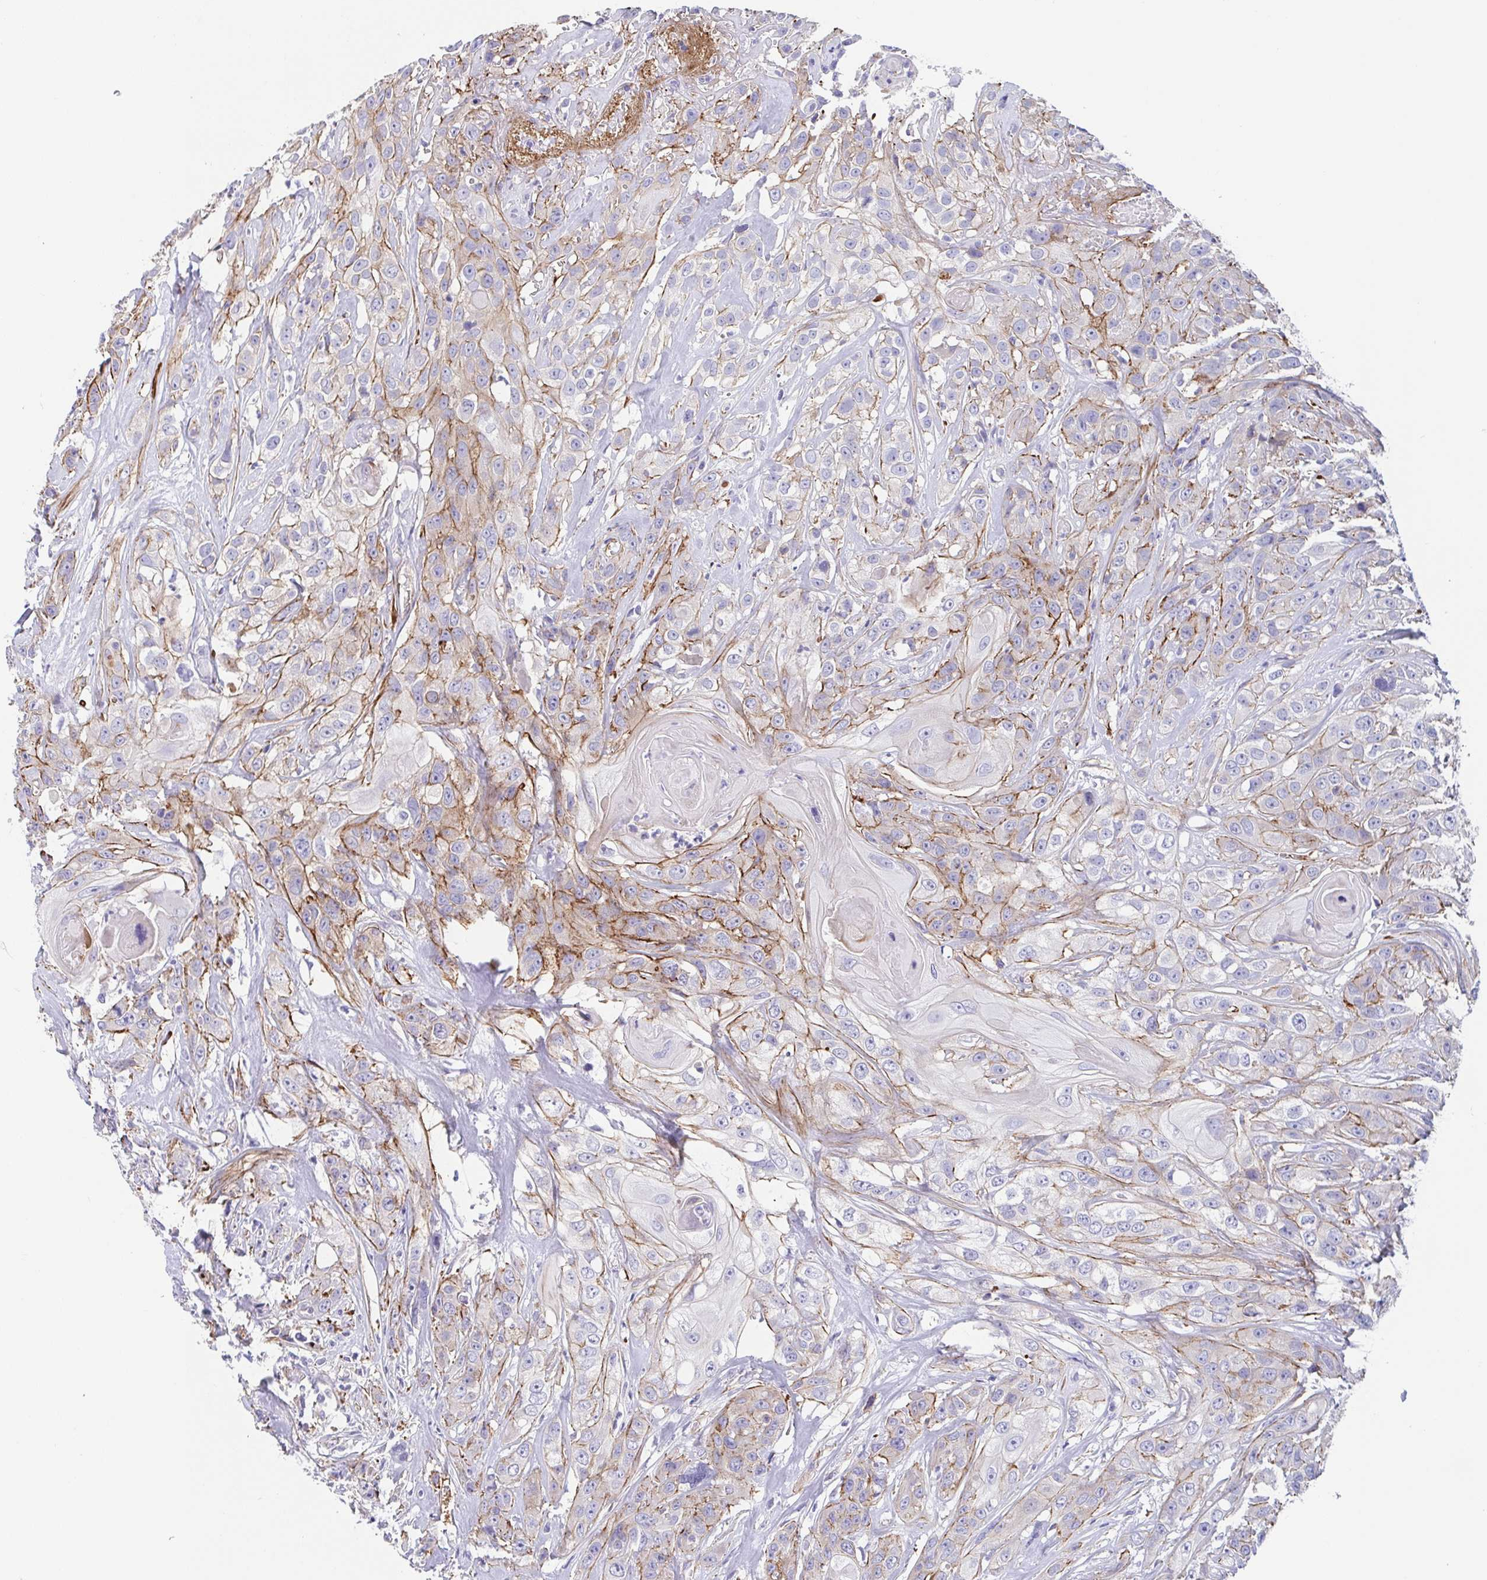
{"staining": {"intensity": "moderate", "quantity": "25%-75%", "location": "cytoplasmic/membranous"}, "tissue": "head and neck cancer", "cell_type": "Tumor cells", "image_type": "cancer", "snomed": [{"axis": "morphology", "description": "Squamous cell carcinoma, NOS"}, {"axis": "topography", "description": "Head-Neck"}], "caption": "Brown immunohistochemical staining in head and neck cancer shows moderate cytoplasmic/membranous expression in about 25%-75% of tumor cells.", "gene": "TRAM2", "patient": {"sex": "male", "age": 57}}